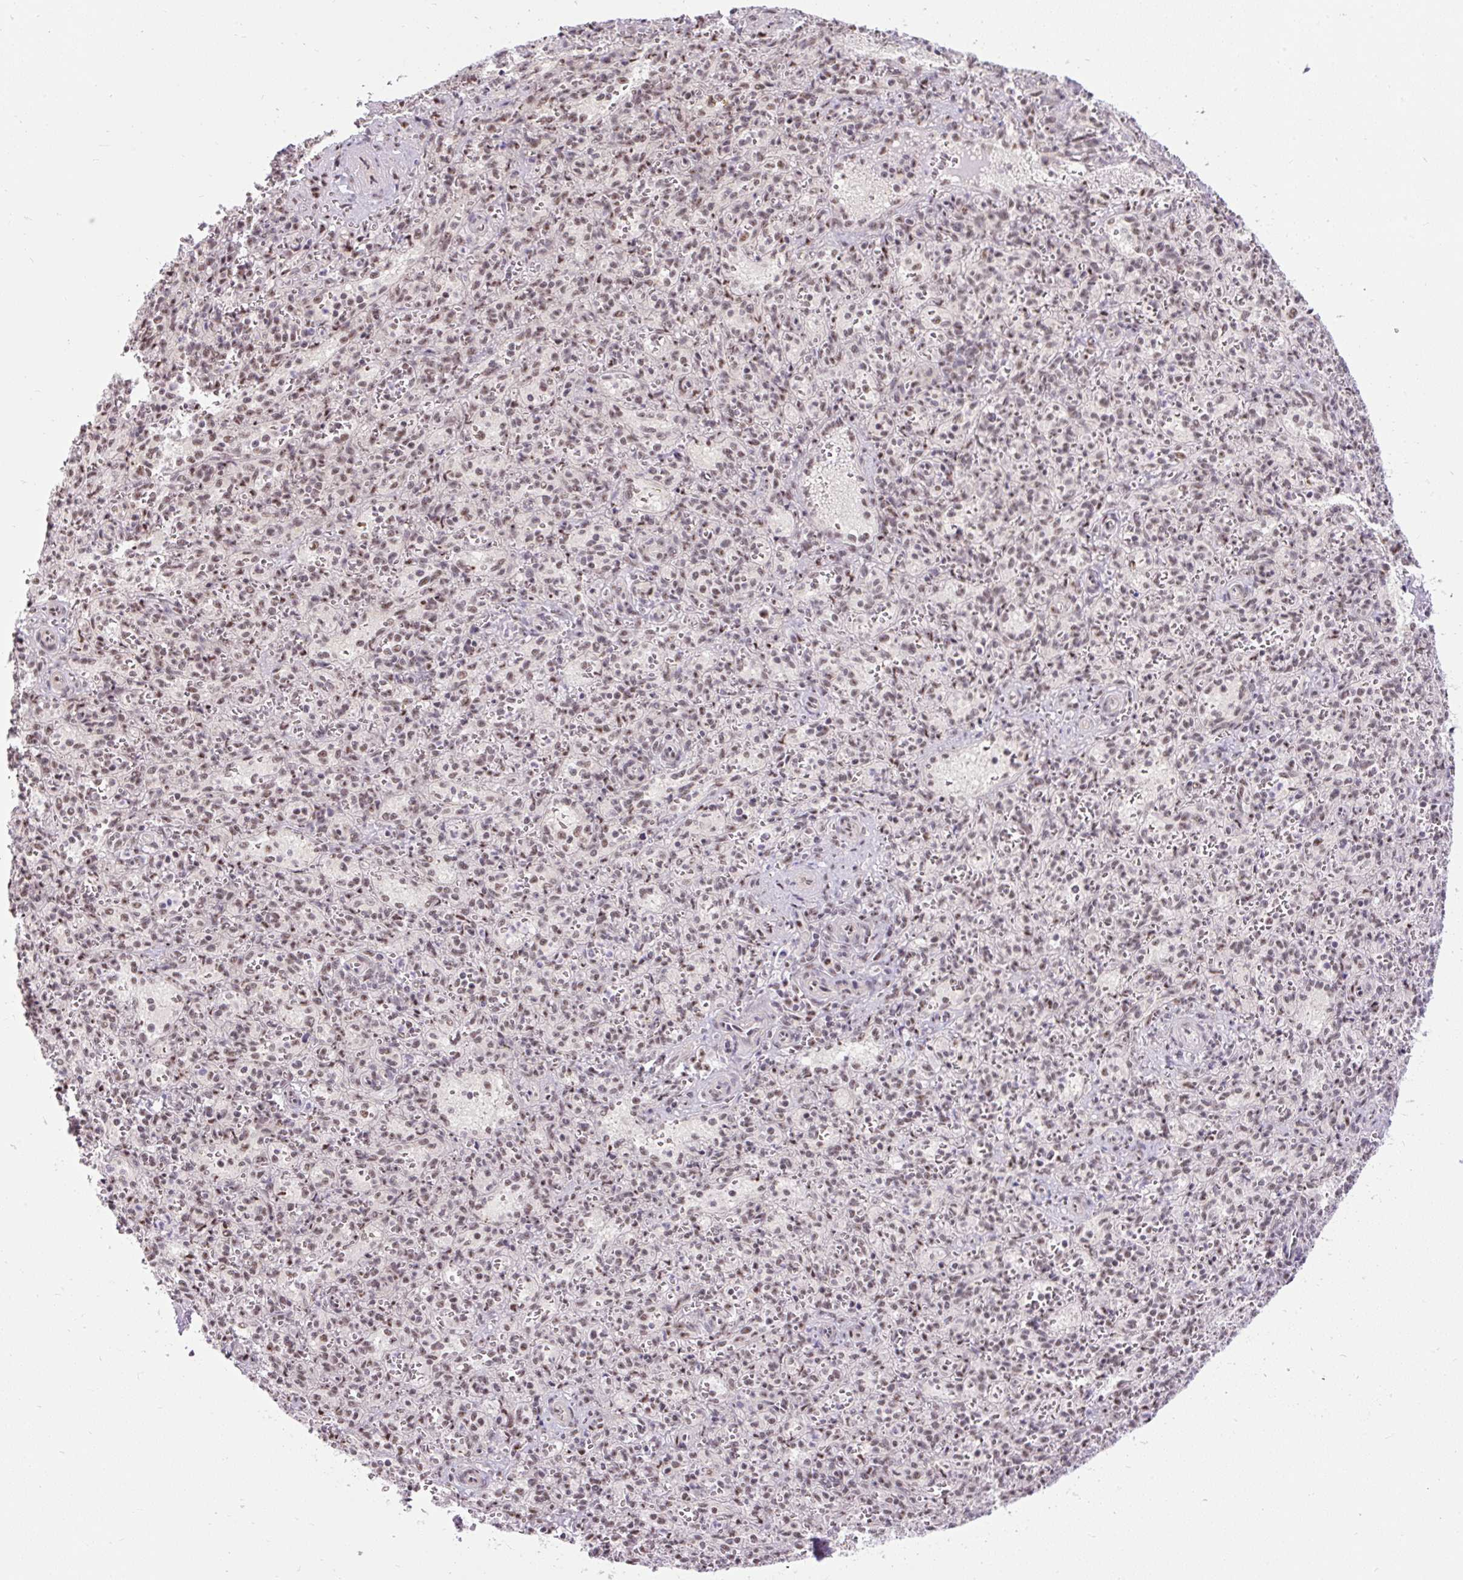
{"staining": {"intensity": "weak", "quantity": "25%-75%", "location": "nuclear"}, "tissue": "spleen", "cell_type": "Cells in red pulp", "image_type": "normal", "snomed": [{"axis": "morphology", "description": "Normal tissue, NOS"}, {"axis": "topography", "description": "Spleen"}], "caption": "DAB immunohistochemical staining of benign human spleen reveals weak nuclear protein positivity in approximately 25%-75% of cells in red pulp.", "gene": "SMC5", "patient": {"sex": "female", "age": 26}}